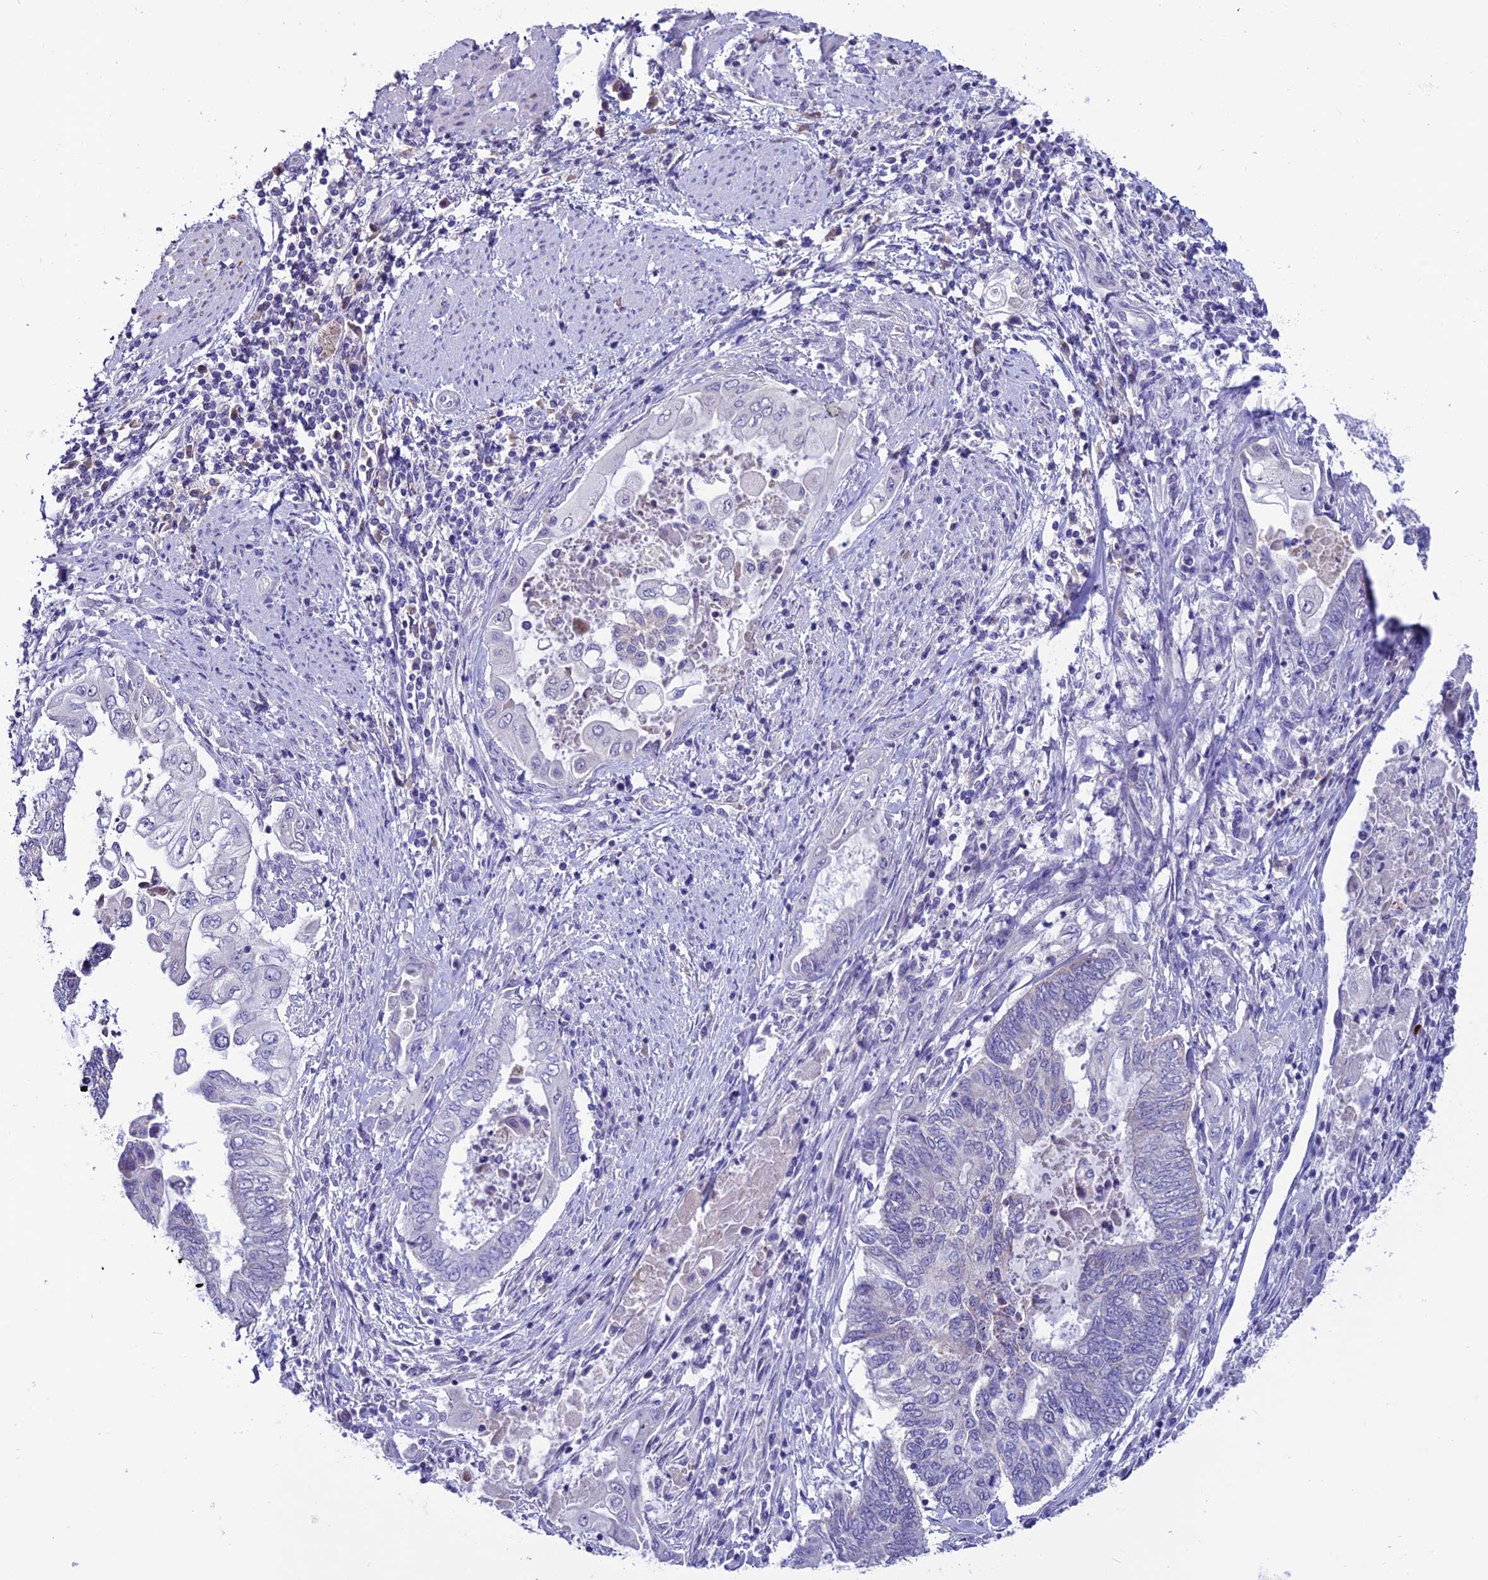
{"staining": {"intensity": "negative", "quantity": "none", "location": "none"}, "tissue": "endometrial cancer", "cell_type": "Tumor cells", "image_type": "cancer", "snomed": [{"axis": "morphology", "description": "Adenocarcinoma, NOS"}, {"axis": "topography", "description": "Uterus"}, {"axis": "topography", "description": "Endometrium"}], "caption": "Immunohistochemistry micrograph of neoplastic tissue: endometrial cancer (adenocarcinoma) stained with DAB demonstrates no significant protein positivity in tumor cells. (DAB IHC visualized using brightfield microscopy, high magnification).", "gene": "SLC10A1", "patient": {"sex": "female", "age": 70}}